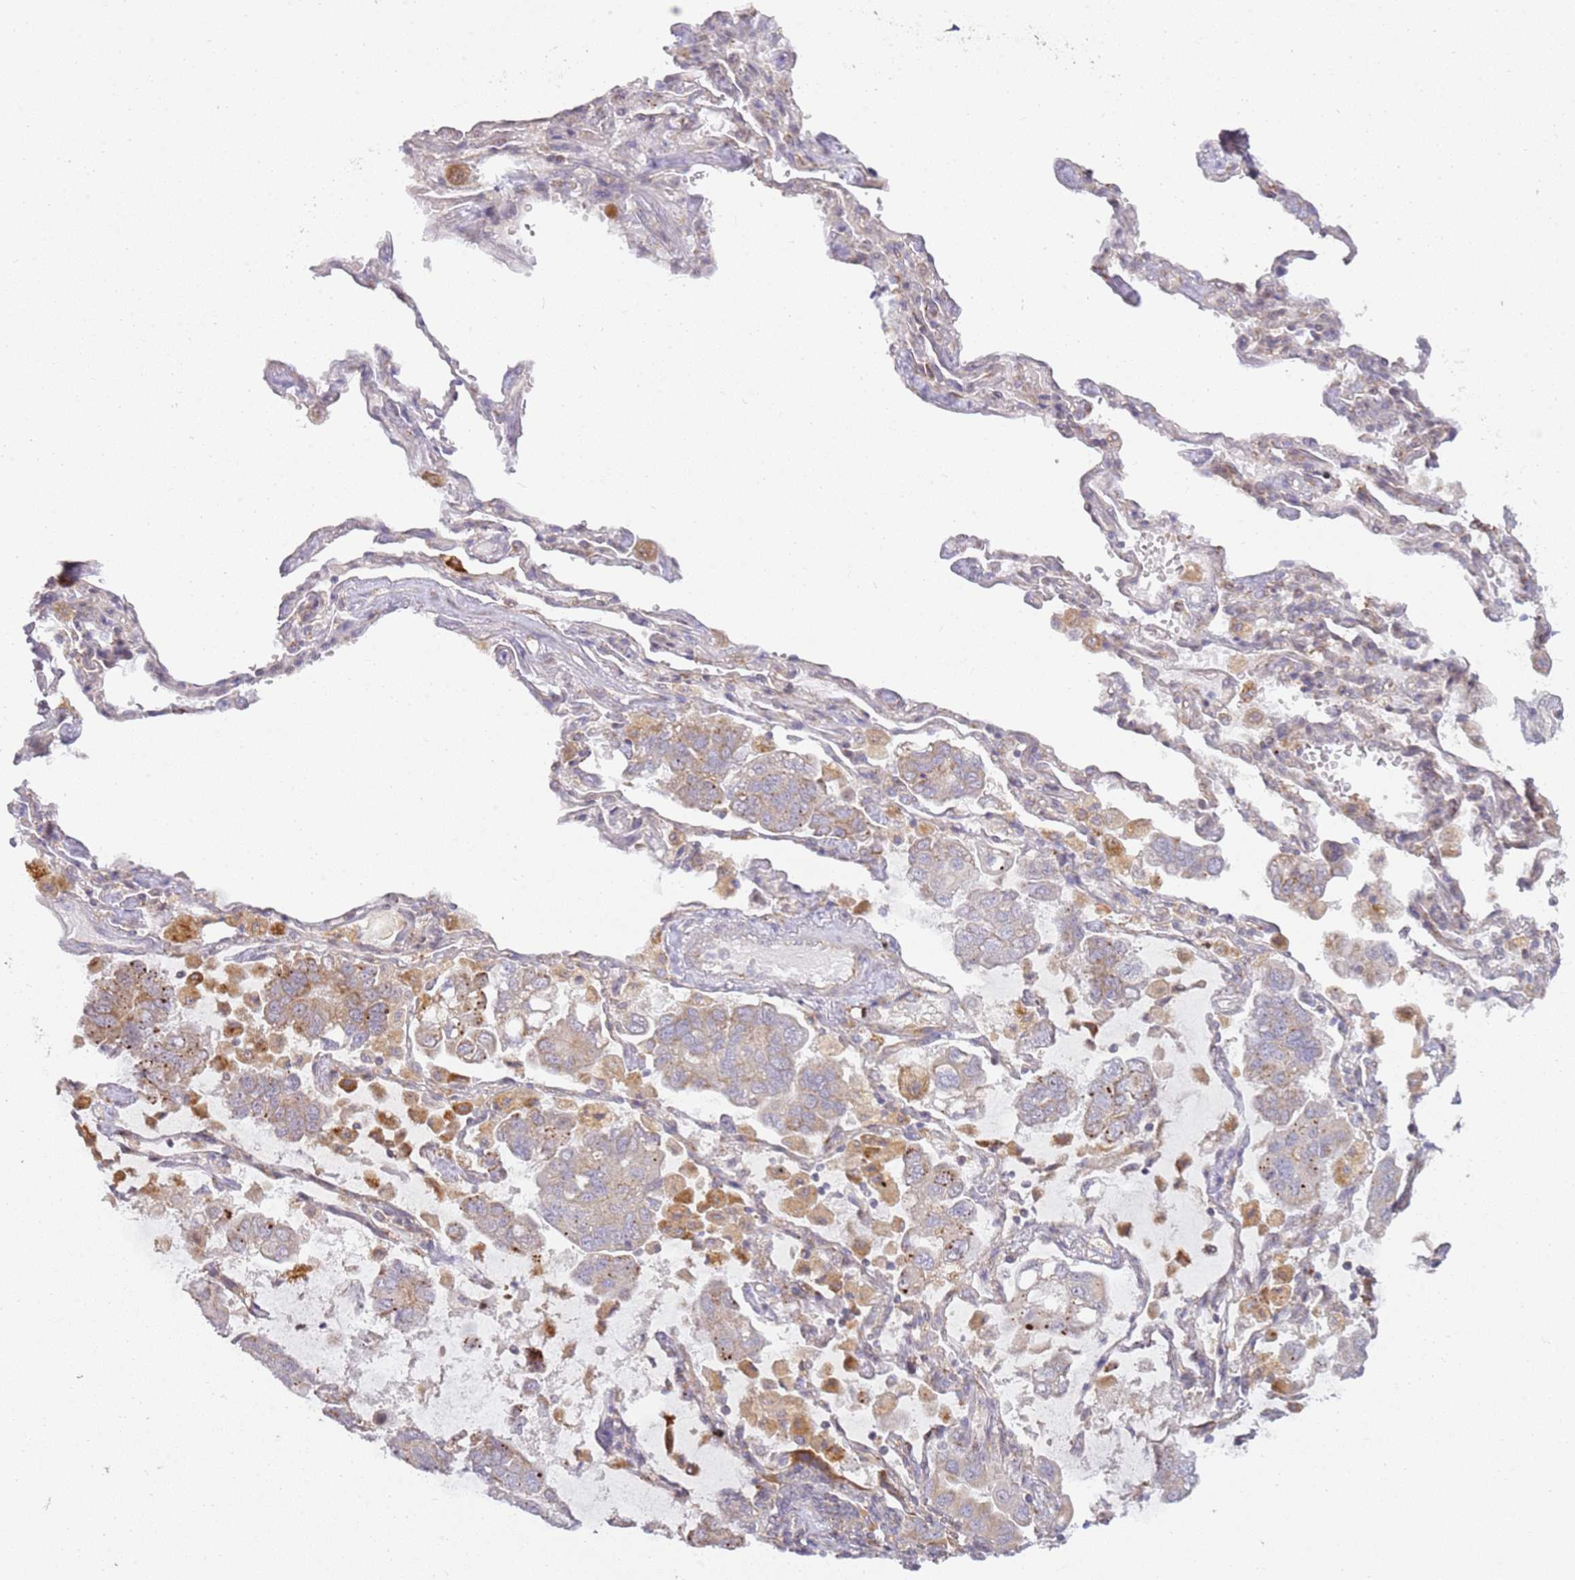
{"staining": {"intensity": "weak", "quantity": "<25%", "location": "cytoplasmic/membranous"}, "tissue": "lung cancer", "cell_type": "Tumor cells", "image_type": "cancer", "snomed": [{"axis": "morphology", "description": "Adenocarcinoma, NOS"}, {"axis": "topography", "description": "Lung"}], "caption": "Immunohistochemistry (IHC) image of human lung adenocarcinoma stained for a protein (brown), which shows no expression in tumor cells.", "gene": "GRAP", "patient": {"sex": "male", "age": 64}}